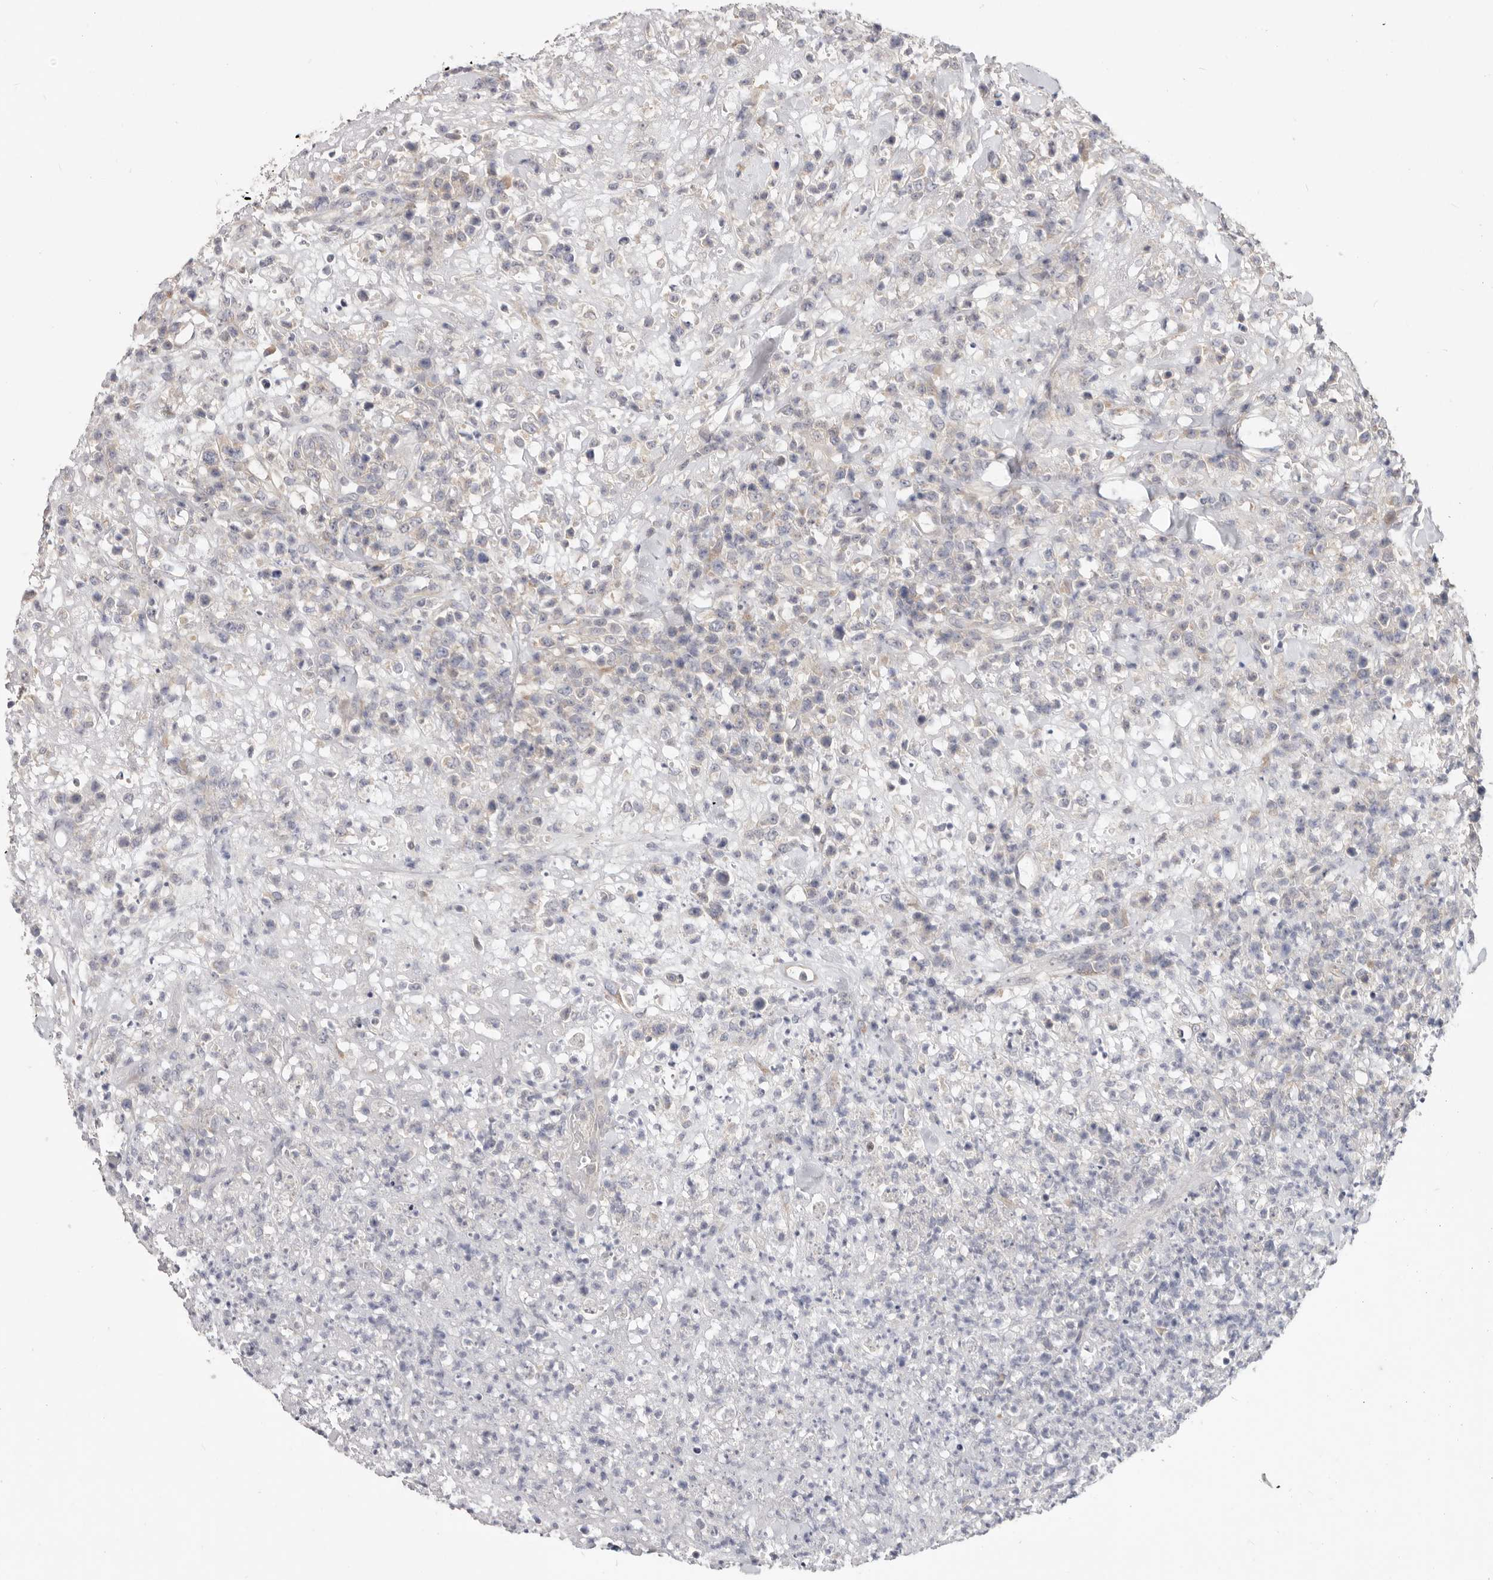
{"staining": {"intensity": "negative", "quantity": "none", "location": "none"}, "tissue": "lymphoma", "cell_type": "Tumor cells", "image_type": "cancer", "snomed": [{"axis": "morphology", "description": "Malignant lymphoma, non-Hodgkin's type, High grade"}, {"axis": "topography", "description": "Colon"}], "caption": "An image of human lymphoma is negative for staining in tumor cells.", "gene": "WDR77", "patient": {"sex": "female", "age": 53}}